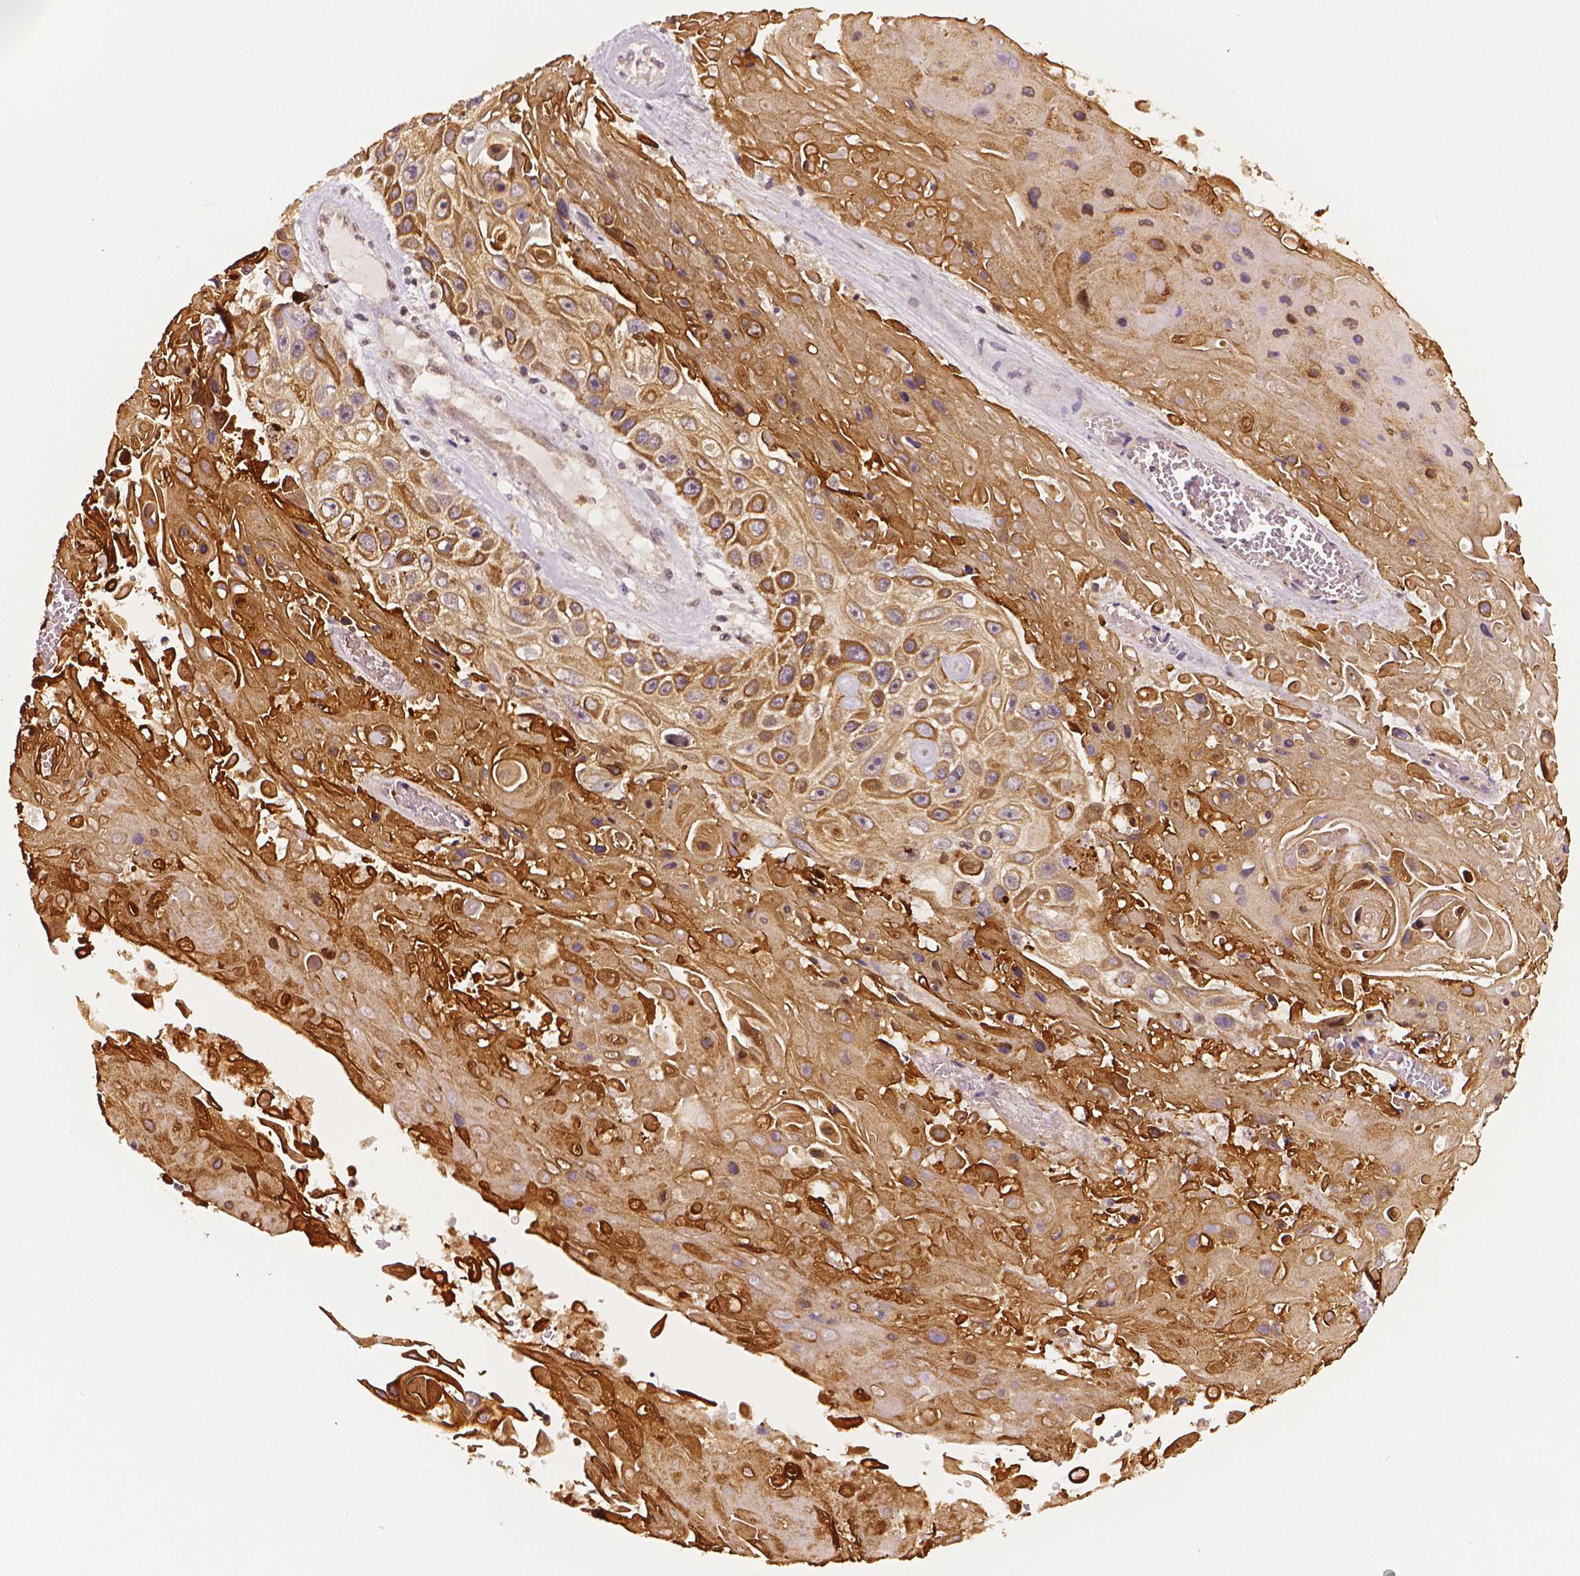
{"staining": {"intensity": "moderate", "quantity": "25%-75%", "location": "cytoplasmic/membranous"}, "tissue": "skin cancer", "cell_type": "Tumor cells", "image_type": "cancer", "snomed": [{"axis": "morphology", "description": "Squamous cell carcinoma, NOS"}, {"axis": "topography", "description": "Skin"}], "caption": "Brown immunohistochemical staining in human skin cancer reveals moderate cytoplasmic/membranous expression in about 25%-75% of tumor cells.", "gene": "STAT3", "patient": {"sex": "male", "age": 82}}